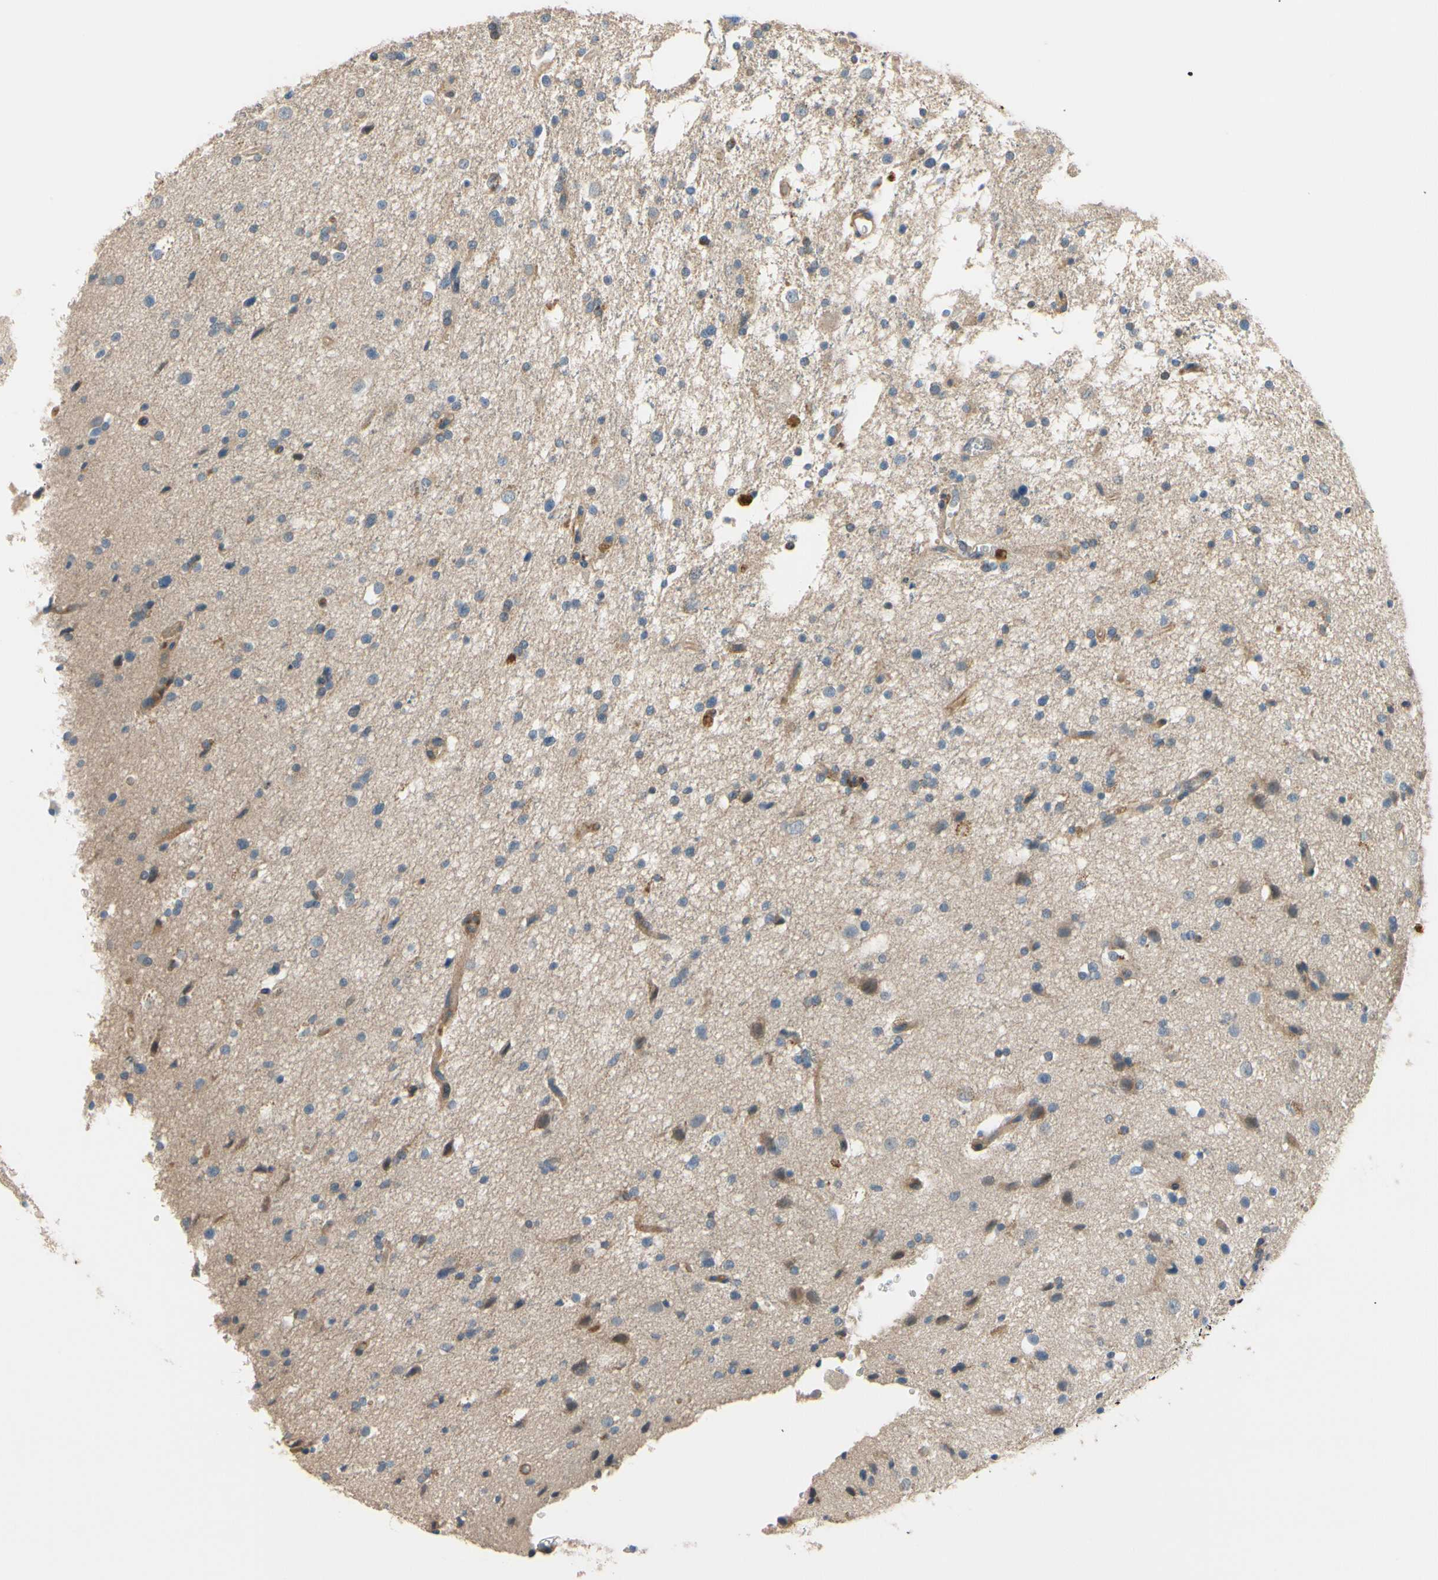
{"staining": {"intensity": "weak", "quantity": "<25%", "location": "cytoplasmic/membranous"}, "tissue": "glioma", "cell_type": "Tumor cells", "image_type": "cancer", "snomed": [{"axis": "morphology", "description": "Glioma, malignant, High grade"}, {"axis": "topography", "description": "Brain"}], "caption": "An image of glioma stained for a protein reveals no brown staining in tumor cells.", "gene": "SIGLEC5", "patient": {"sex": "male", "age": 33}}